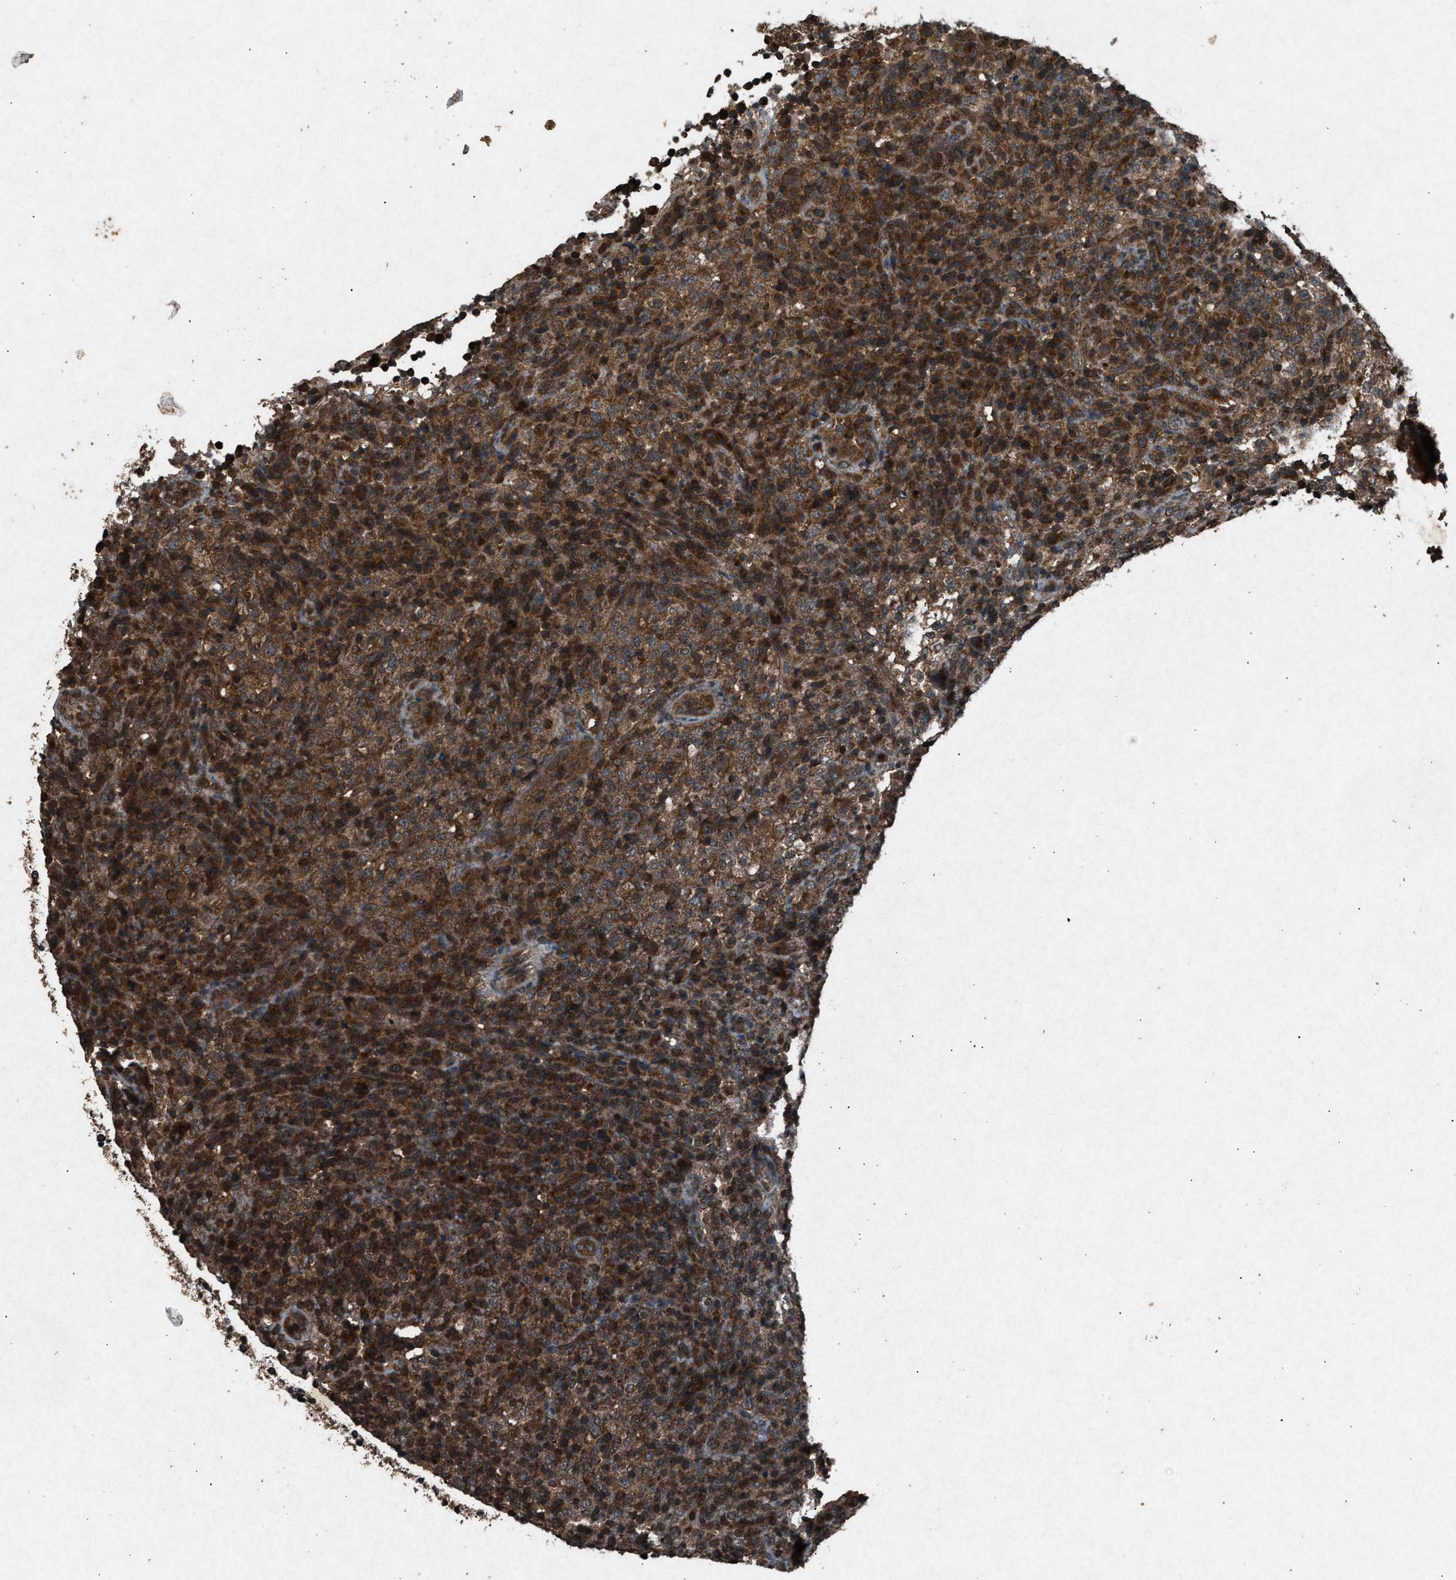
{"staining": {"intensity": "strong", "quantity": ">75%", "location": "cytoplasmic/membranous"}, "tissue": "lymphoma", "cell_type": "Tumor cells", "image_type": "cancer", "snomed": [{"axis": "morphology", "description": "Malignant lymphoma, non-Hodgkin's type, High grade"}, {"axis": "topography", "description": "Lymph node"}], "caption": "Tumor cells demonstrate high levels of strong cytoplasmic/membranous positivity in about >75% of cells in human lymphoma. (Brightfield microscopy of DAB IHC at high magnification).", "gene": "OAS1", "patient": {"sex": "female", "age": 76}}